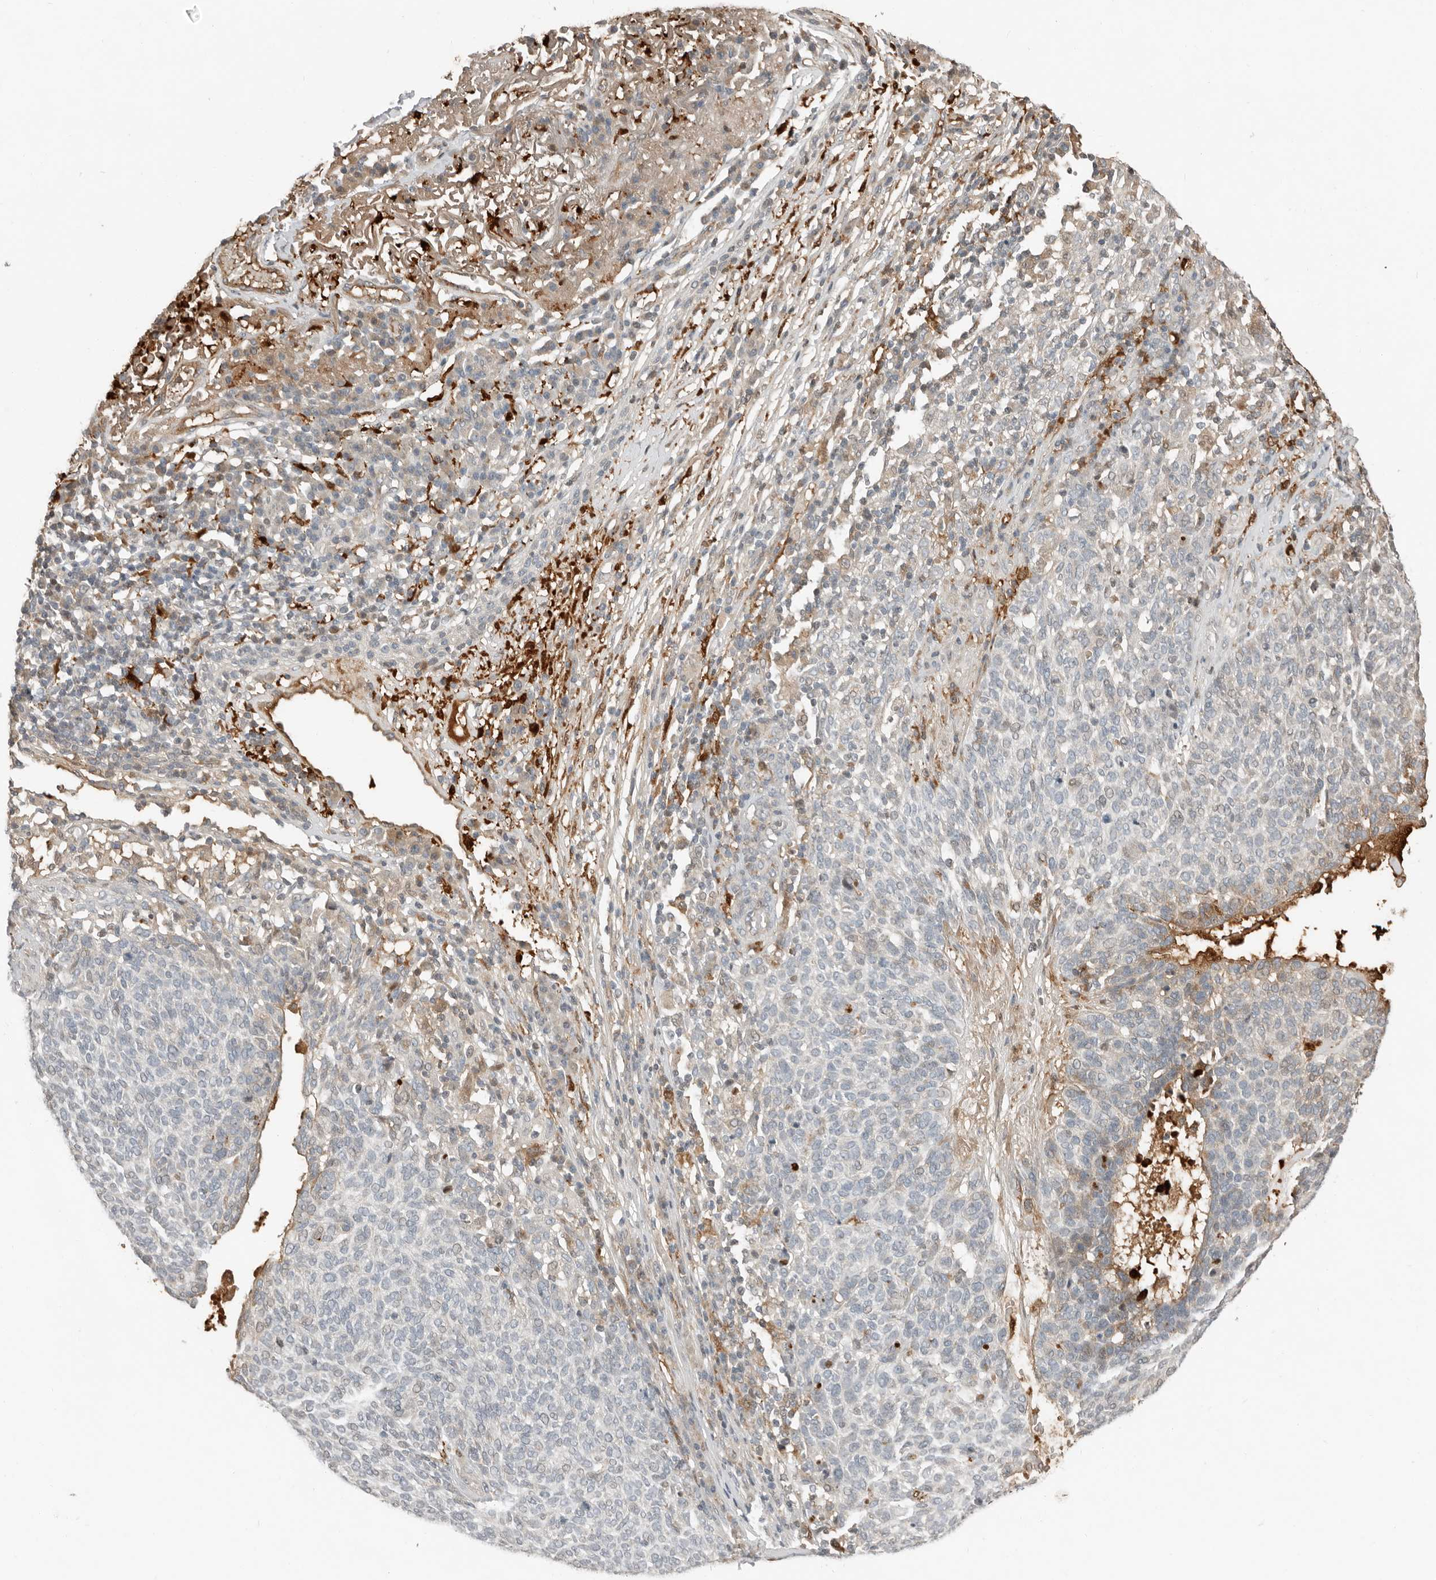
{"staining": {"intensity": "negative", "quantity": "none", "location": "none"}, "tissue": "skin cancer", "cell_type": "Tumor cells", "image_type": "cancer", "snomed": [{"axis": "morphology", "description": "Squamous cell carcinoma, NOS"}, {"axis": "topography", "description": "Skin"}], "caption": "A photomicrograph of skin squamous cell carcinoma stained for a protein demonstrates no brown staining in tumor cells.", "gene": "KLHL38", "patient": {"sex": "female", "age": 90}}